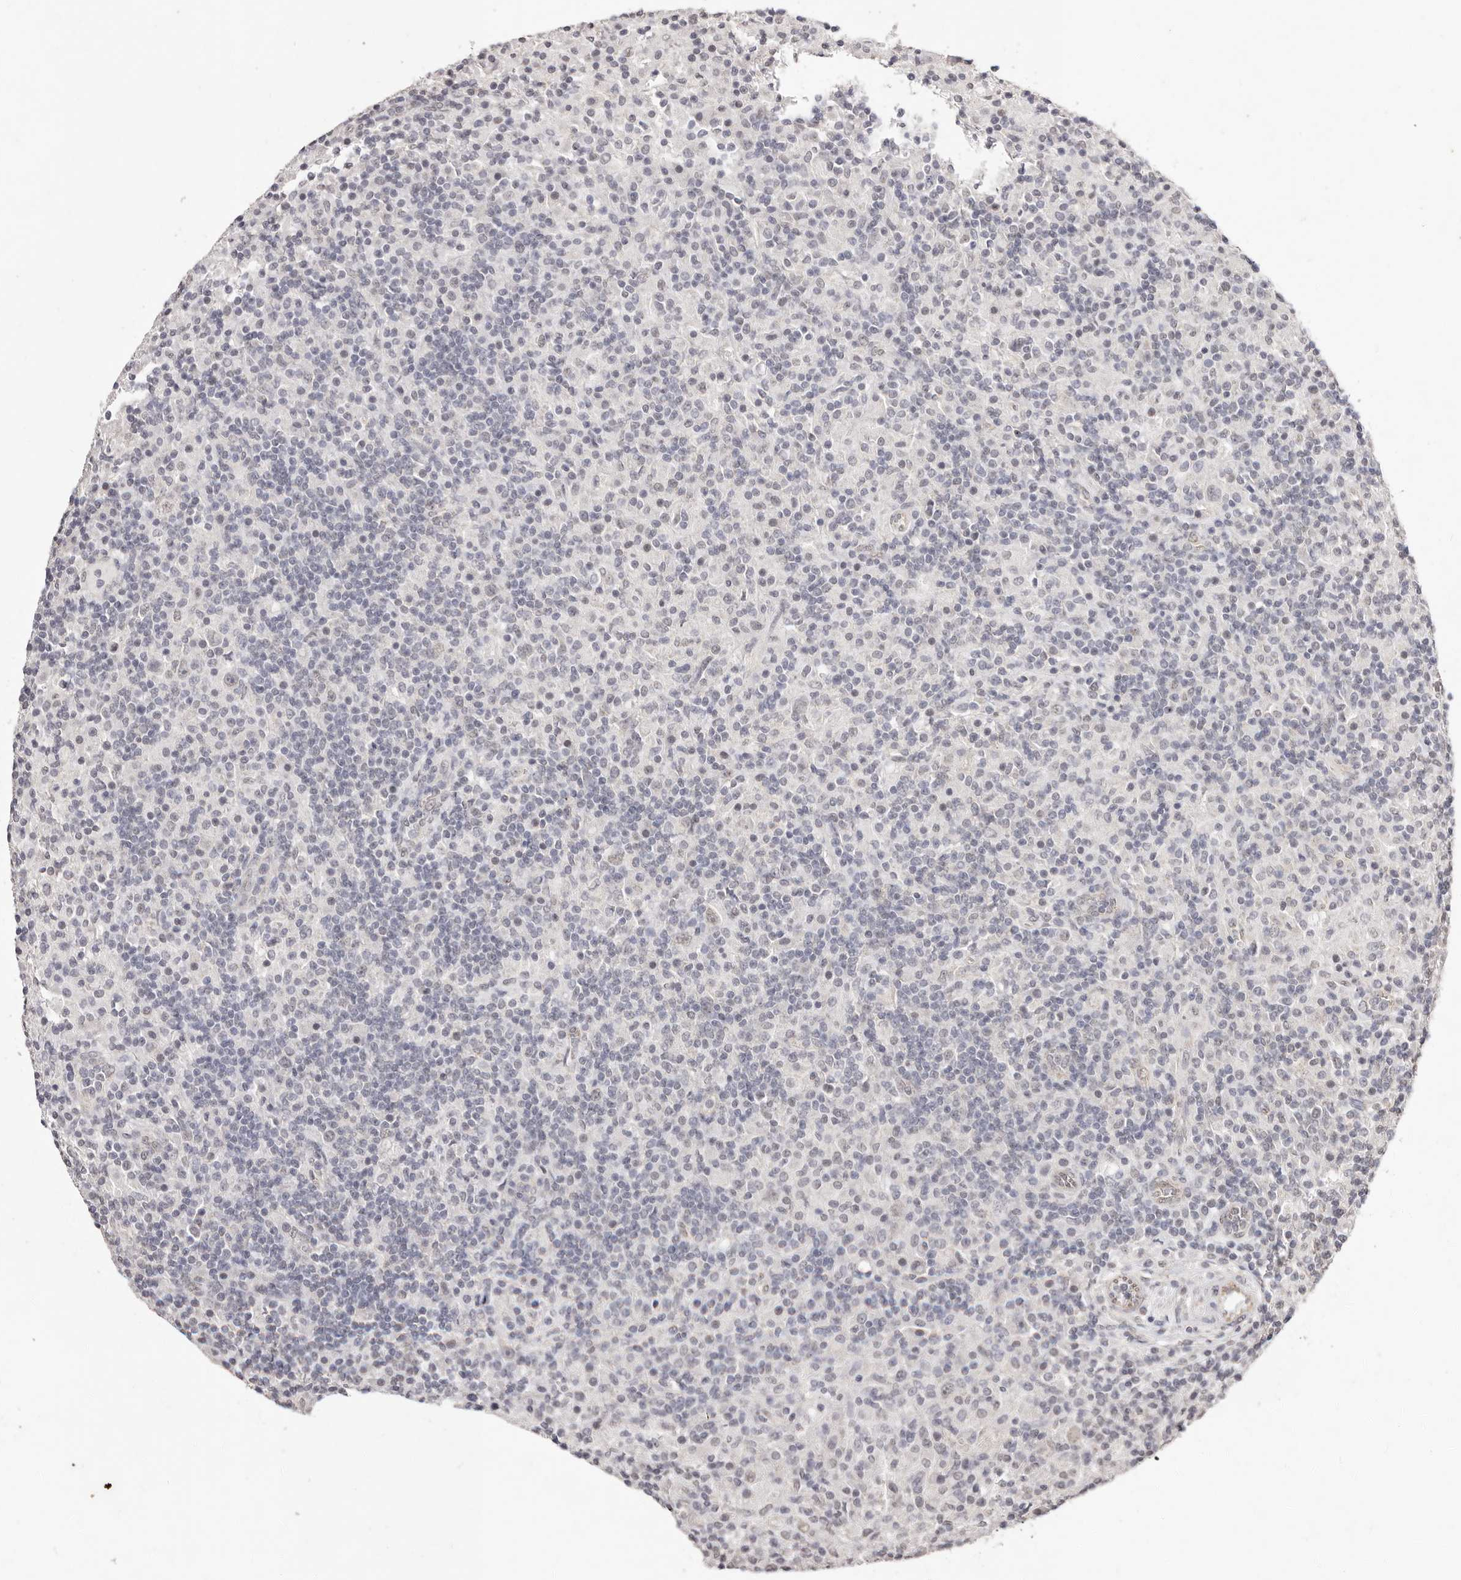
{"staining": {"intensity": "negative", "quantity": "none", "location": "none"}, "tissue": "lymphoma", "cell_type": "Tumor cells", "image_type": "cancer", "snomed": [{"axis": "morphology", "description": "Hodgkin's disease, NOS"}, {"axis": "topography", "description": "Lymph node"}], "caption": "Protein analysis of Hodgkin's disease demonstrates no significant expression in tumor cells.", "gene": "RPS6KA5", "patient": {"sex": "male", "age": 70}}